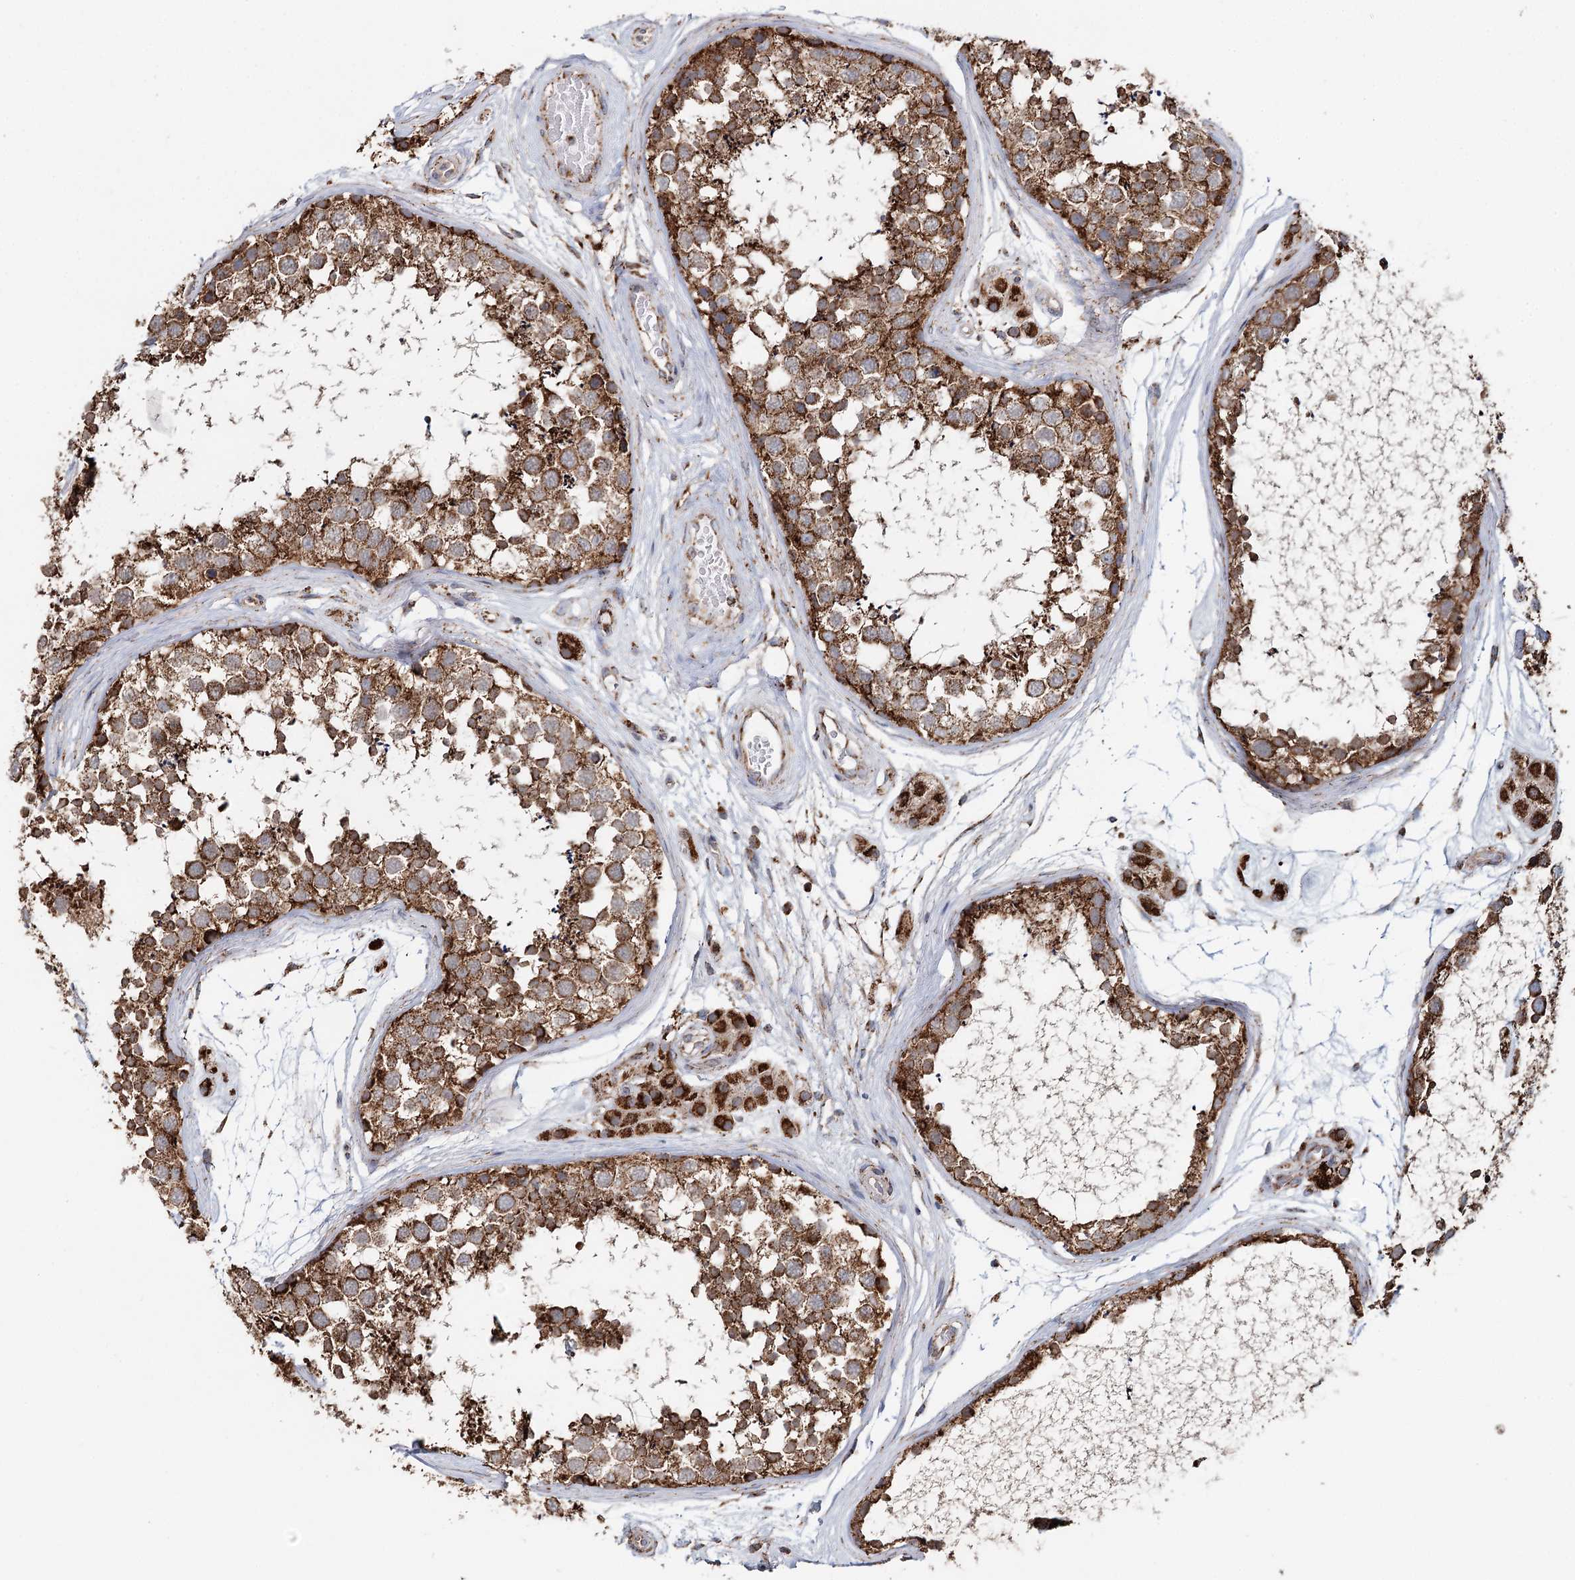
{"staining": {"intensity": "moderate", "quantity": ">75%", "location": "cytoplasmic/membranous"}, "tissue": "testis", "cell_type": "Cells in seminiferous ducts", "image_type": "normal", "snomed": [{"axis": "morphology", "description": "Normal tissue, NOS"}, {"axis": "topography", "description": "Testis"}], "caption": "Immunohistochemistry (DAB (3,3'-diaminobenzidine)) staining of normal human testis reveals moderate cytoplasmic/membranous protein positivity in about >75% of cells in seminiferous ducts. (Stains: DAB in brown, nuclei in blue, Microscopy: brightfield microscopy at high magnification).", "gene": "APH1A", "patient": {"sex": "male", "age": 56}}